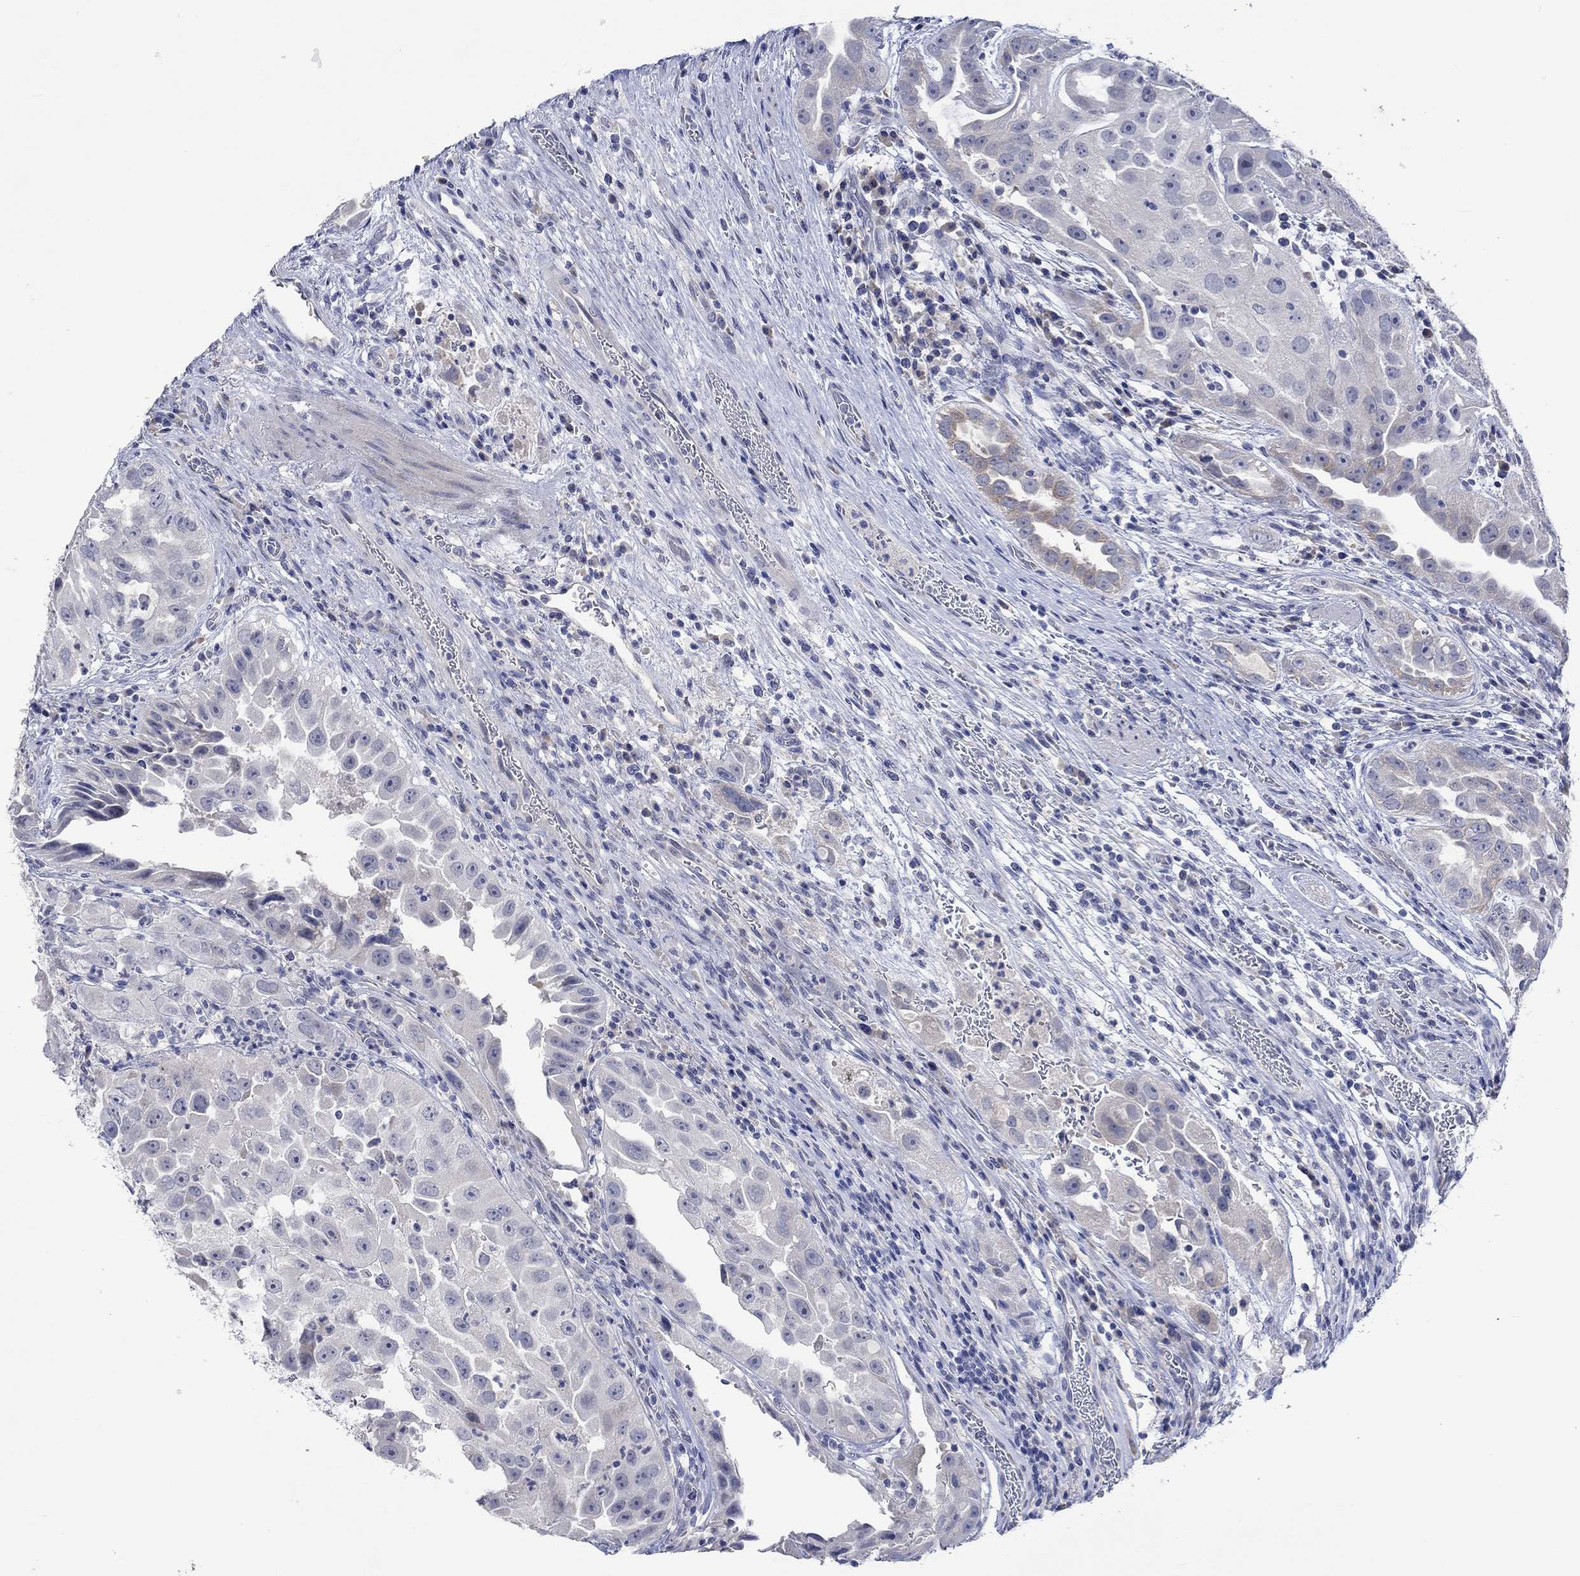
{"staining": {"intensity": "negative", "quantity": "none", "location": "none"}, "tissue": "urothelial cancer", "cell_type": "Tumor cells", "image_type": "cancer", "snomed": [{"axis": "morphology", "description": "Urothelial carcinoma, High grade"}, {"axis": "topography", "description": "Urinary bladder"}], "caption": "A micrograph of urothelial cancer stained for a protein displays no brown staining in tumor cells.", "gene": "DLK1", "patient": {"sex": "female", "age": 41}}